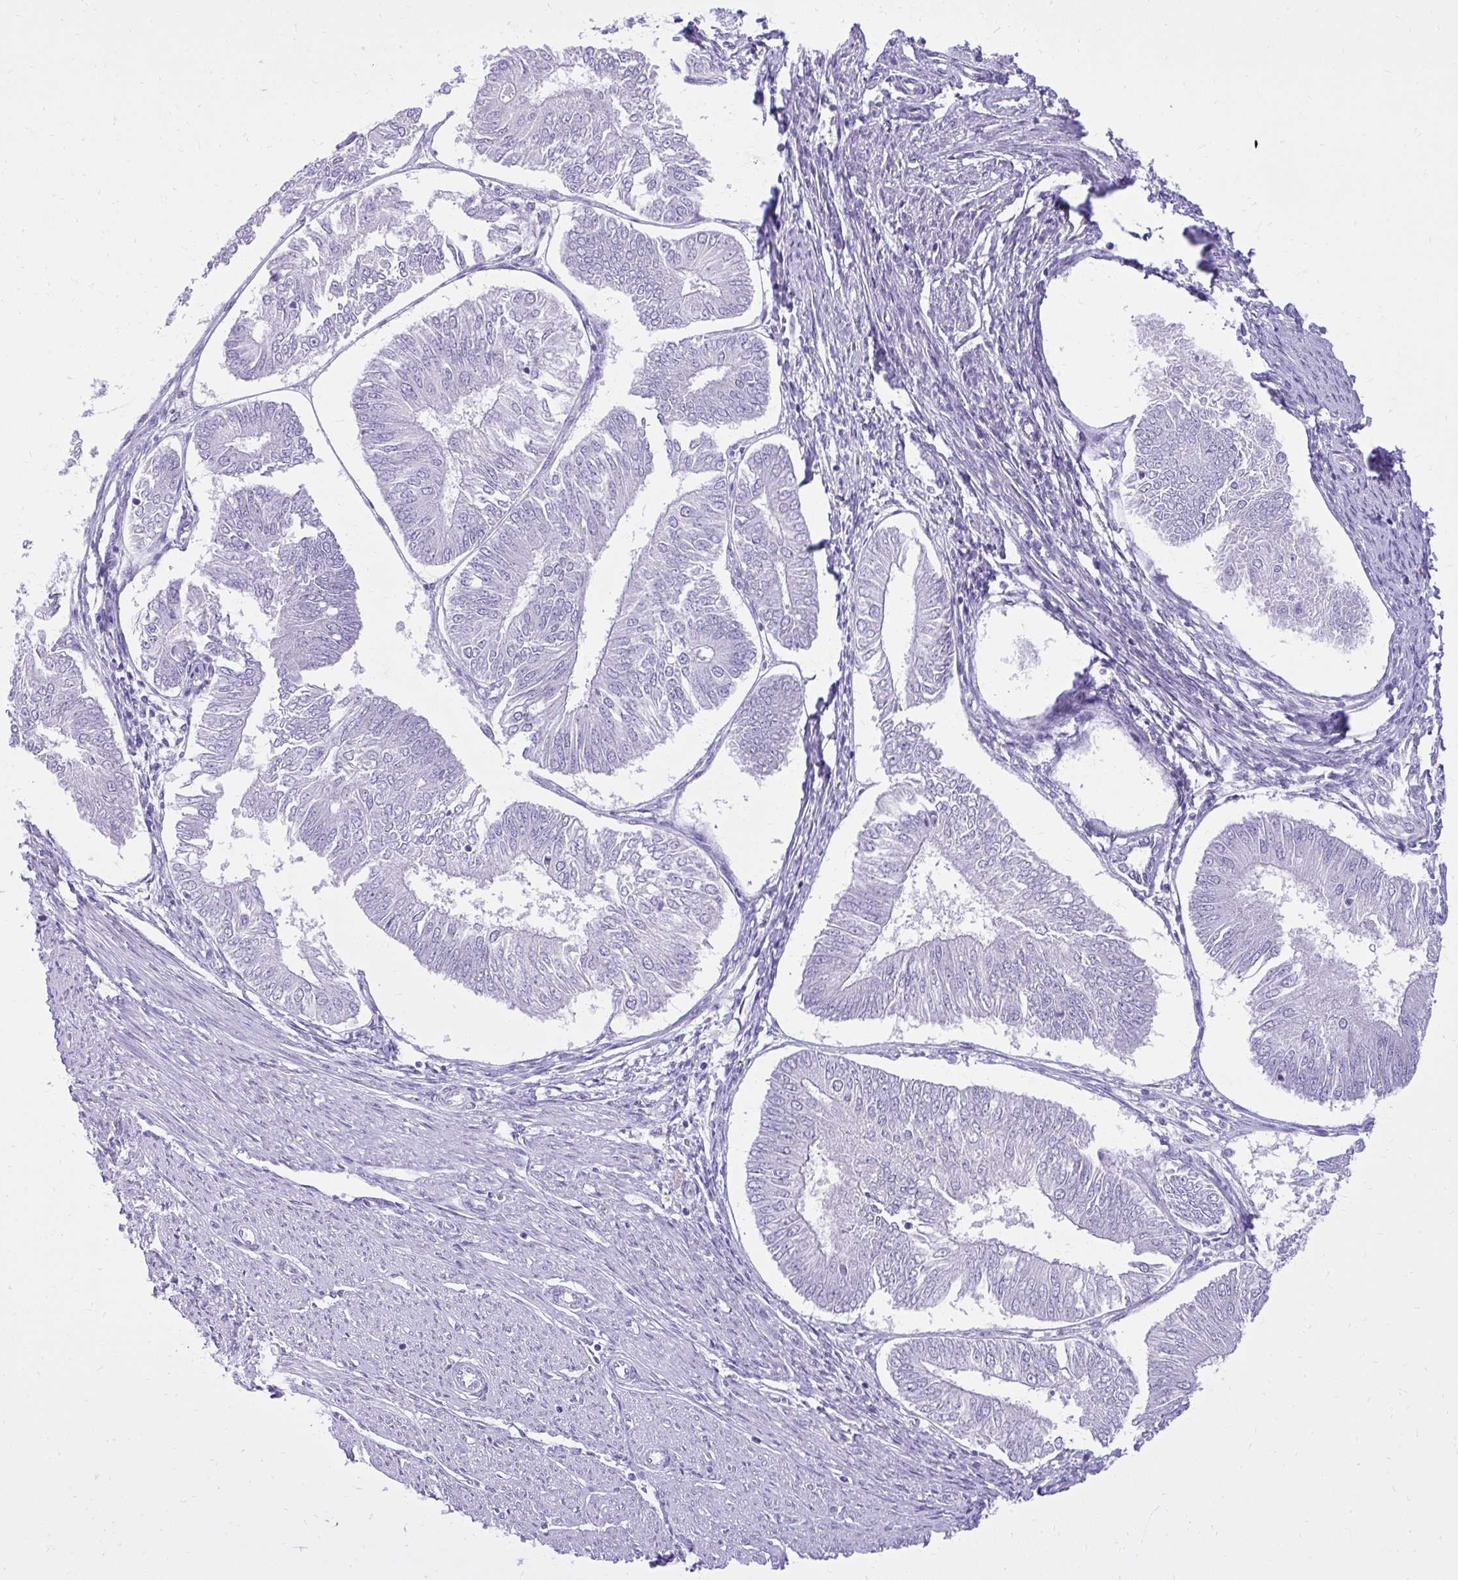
{"staining": {"intensity": "negative", "quantity": "none", "location": "none"}, "tissue": "endometrial cancer", "cell_type": "Tumor cells", "image_type": "cancer", "snomed": [{"axis": "morphology", "description": "Adenocarcinoma, NOS"}, {"axis": "topography", "description": "Endometrium"}], "caption": "This is a histopathology image of immunohistochemistry (IHC) staining of endometrial adenocarcinoma, which shows no positivity in tumor cells.", "gene": "PRAP1", "patient": {"sex": "female", "age": 58}}